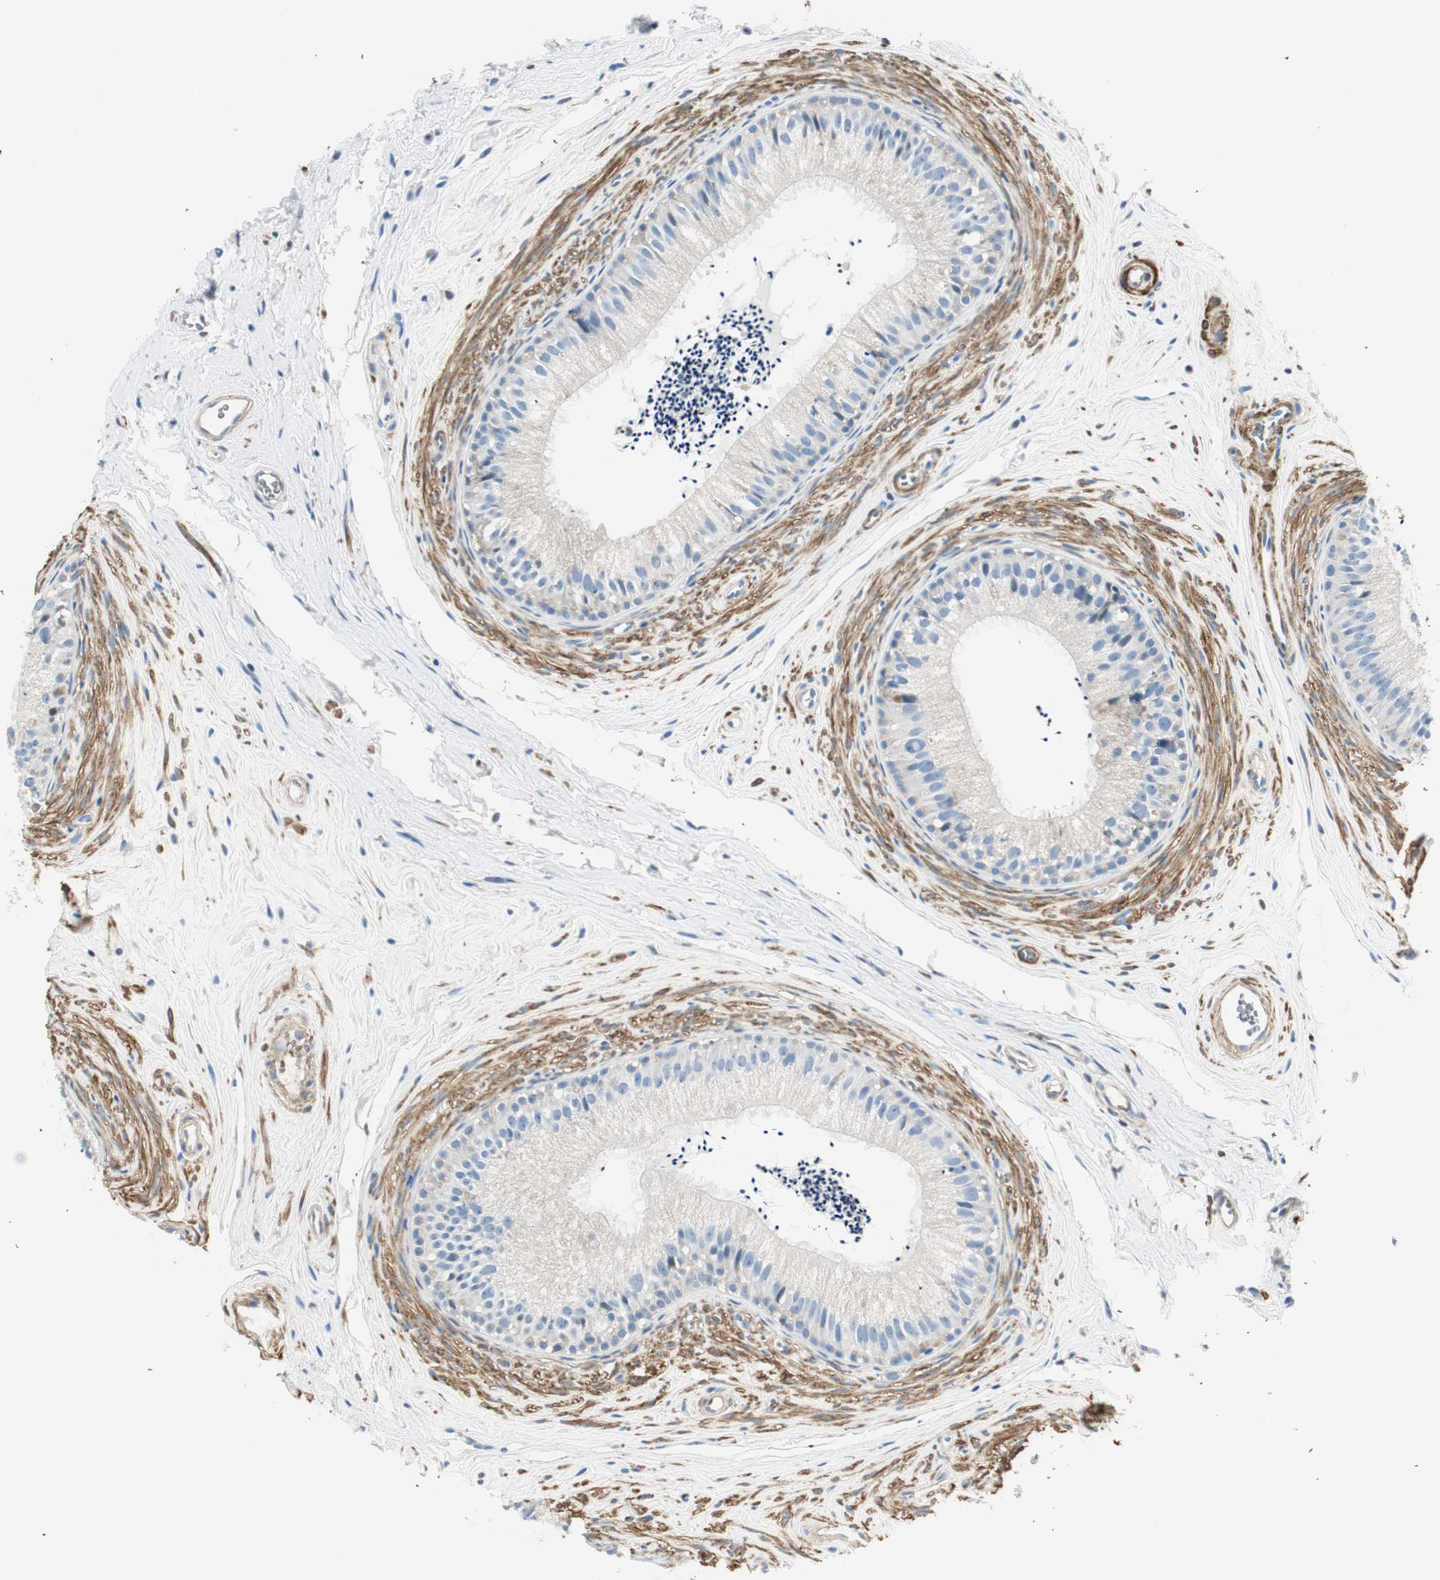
{"staining": {"intensity": "weak", "quantity": "<25%", "location": "cytoplasmic/membranous"}, "tissue": "epididymis", "cell_type": "Glandular cells", "image_type": "normal", "snomed": [{"axis": "morphology", "description": "Normal tissue, NOS"}, {"axis": "topography", "description": "Epididymis"}], "caption": "The histopathology image shows no significant expression in glandular cells of epididymis.", "gene": "RORB", "patient": {"sex": "male", "age": 56}}